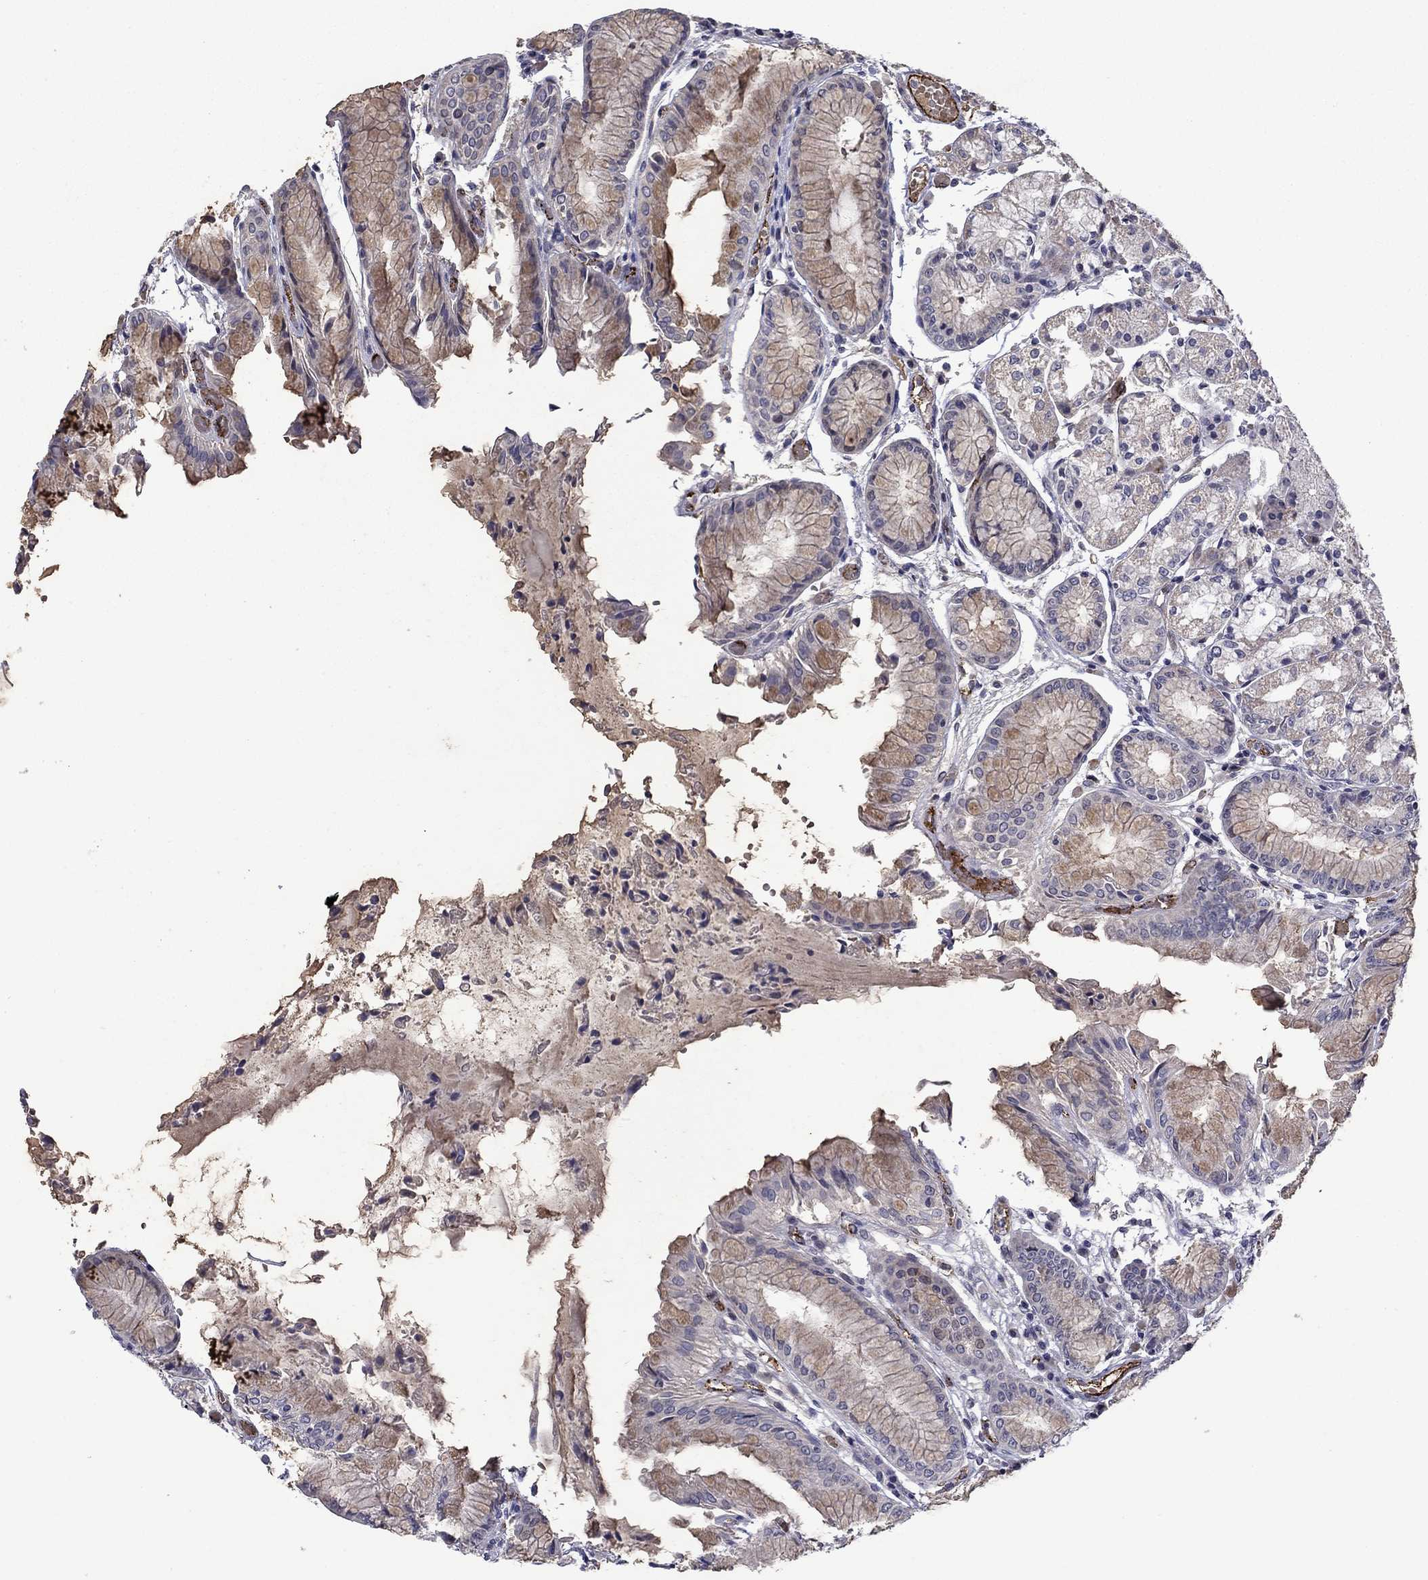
{"staining": {"intensity": "negative", "quantity": "none", "location": "none"}, "tissue": "stomach", "cell_type": "Glandular cells", "image_type": "normal", "snomed": [{"axis": "morphology", "description": "Normal tissue, NOS"}, {"axis": "topography", "description": "Stomach, upper"}], "caption": "Unremarkable stomach was stained to show a protein in brown. There is no significant positivity in glandular cells. (Stains: DAB immunohistochemistry (IHC) with hematoxylin counter stain, Microscopy: brightfield microscopy at high magnification).", "gene": "SLITRK1", "patient": {"sex": "male", "age": 72}}